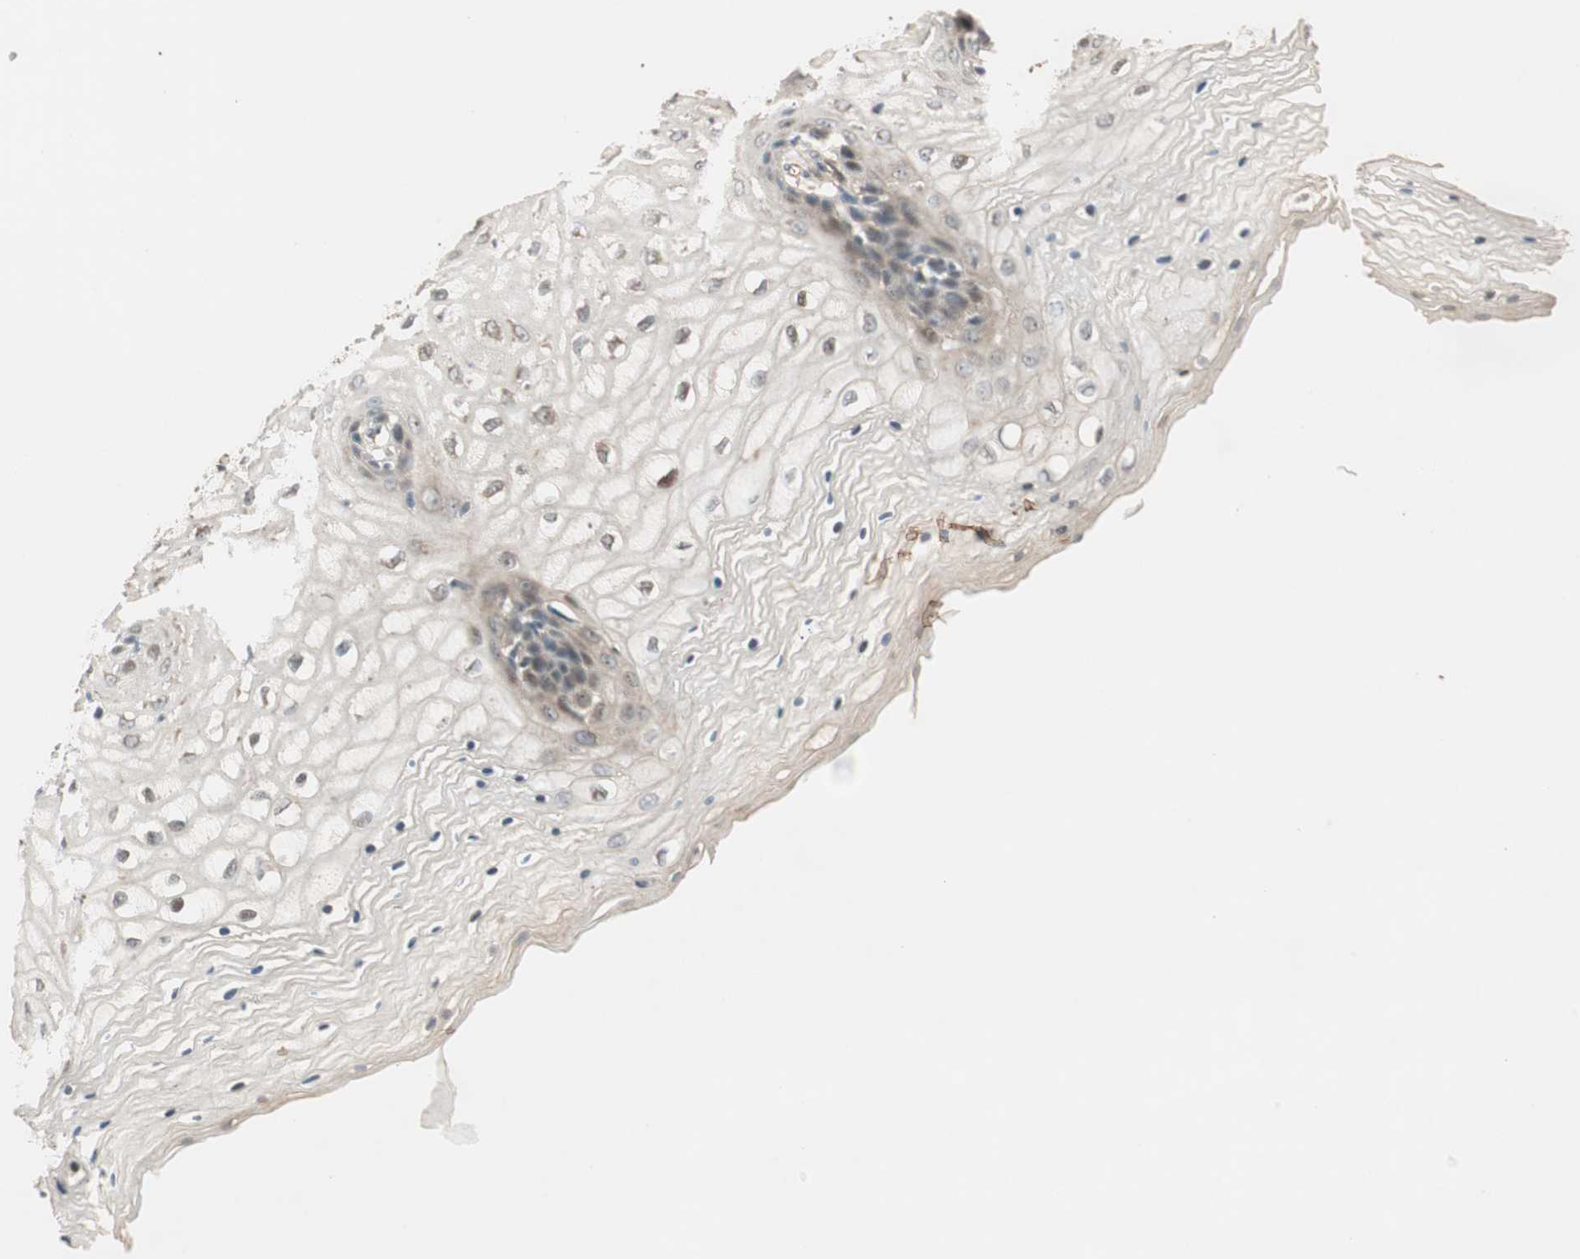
{"staining": {"intensity": "weak", "quantity": "<25%", "location": "nuclear"}, "tissue": "vagina", "cell_type": "Squamous epithelial cells", "image_type": "normal", "snomed": [{"axis": "morphology", "description": "Normal tissue, NOS"}, {"axis": "topography", "description": "Vagina"}], "caption": "Immunohistochemistry (IHC) image of unremarkable vagina: human vagina stained with DAB (3,3'-diaminobenzidine) demonstrates no significant protein expression in squamous epithelial cells.", "gene": "EPHA6", "patient": {"sex": "female", "age": 34}}